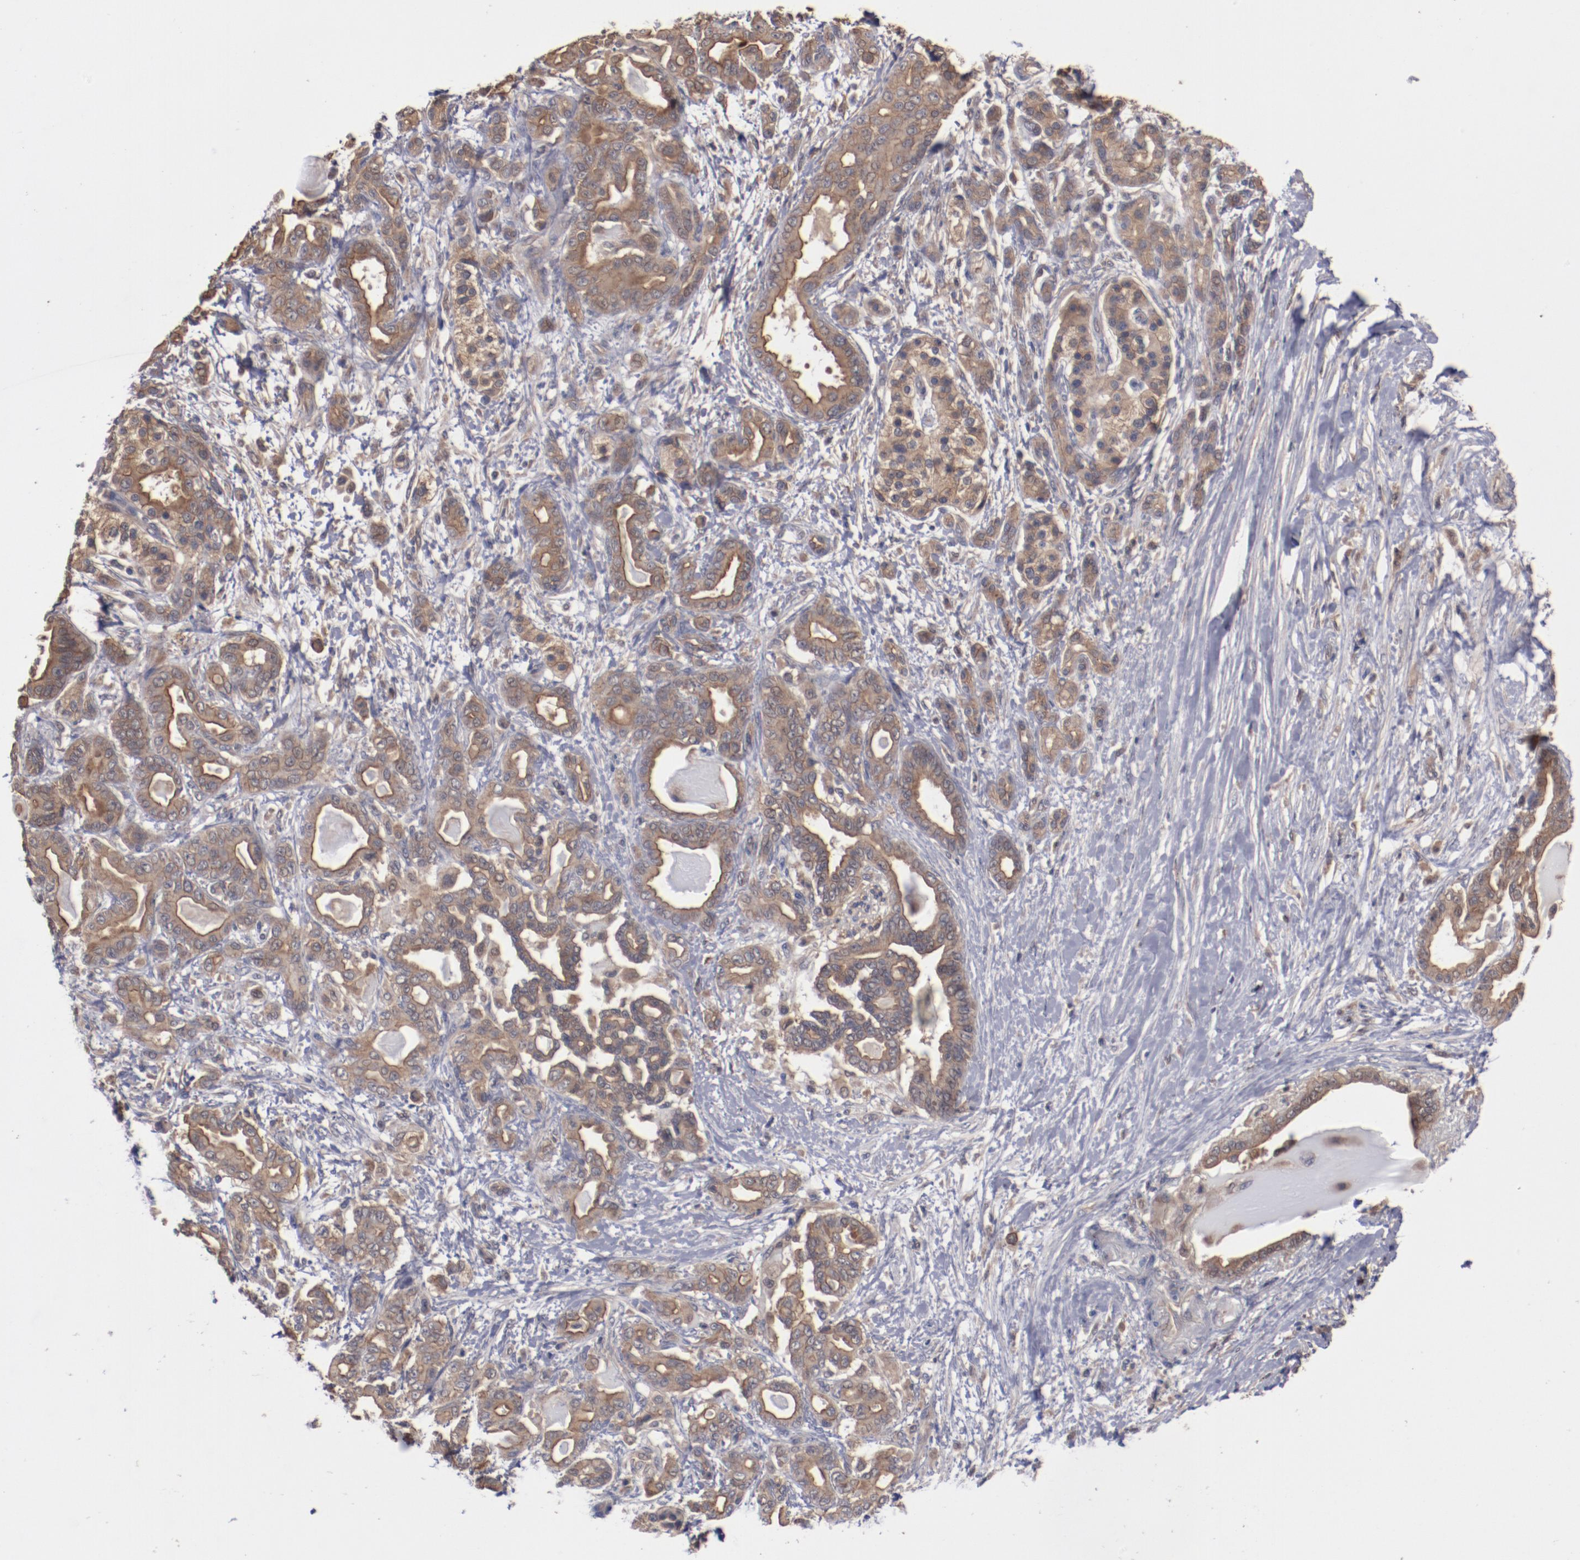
{"staining": {"intensity": "moderate", "quantity": ">75%", "location": "cytoplasmic/membranous"}, "tissue": "pancreatic cancer", "cell_type": "Tumor cells", "image_type": "cancer", "snomed": [{"axis": "morphology", "description": "Adenocarcinoma, NOS"}, {"axis": "topography", "description": "Pancreas"}], "caption": "Immunohistochemical staining of human pancreatic cancer reveals moderate cytoplasmic/membranous protein staining in about >75% of tumor cells. Immunohistochemistry stains the protein of interest in brown and the nuclei are stained blue.", "gene": "DNAAF2", "patient": {"sex": "male", "age": 63}}